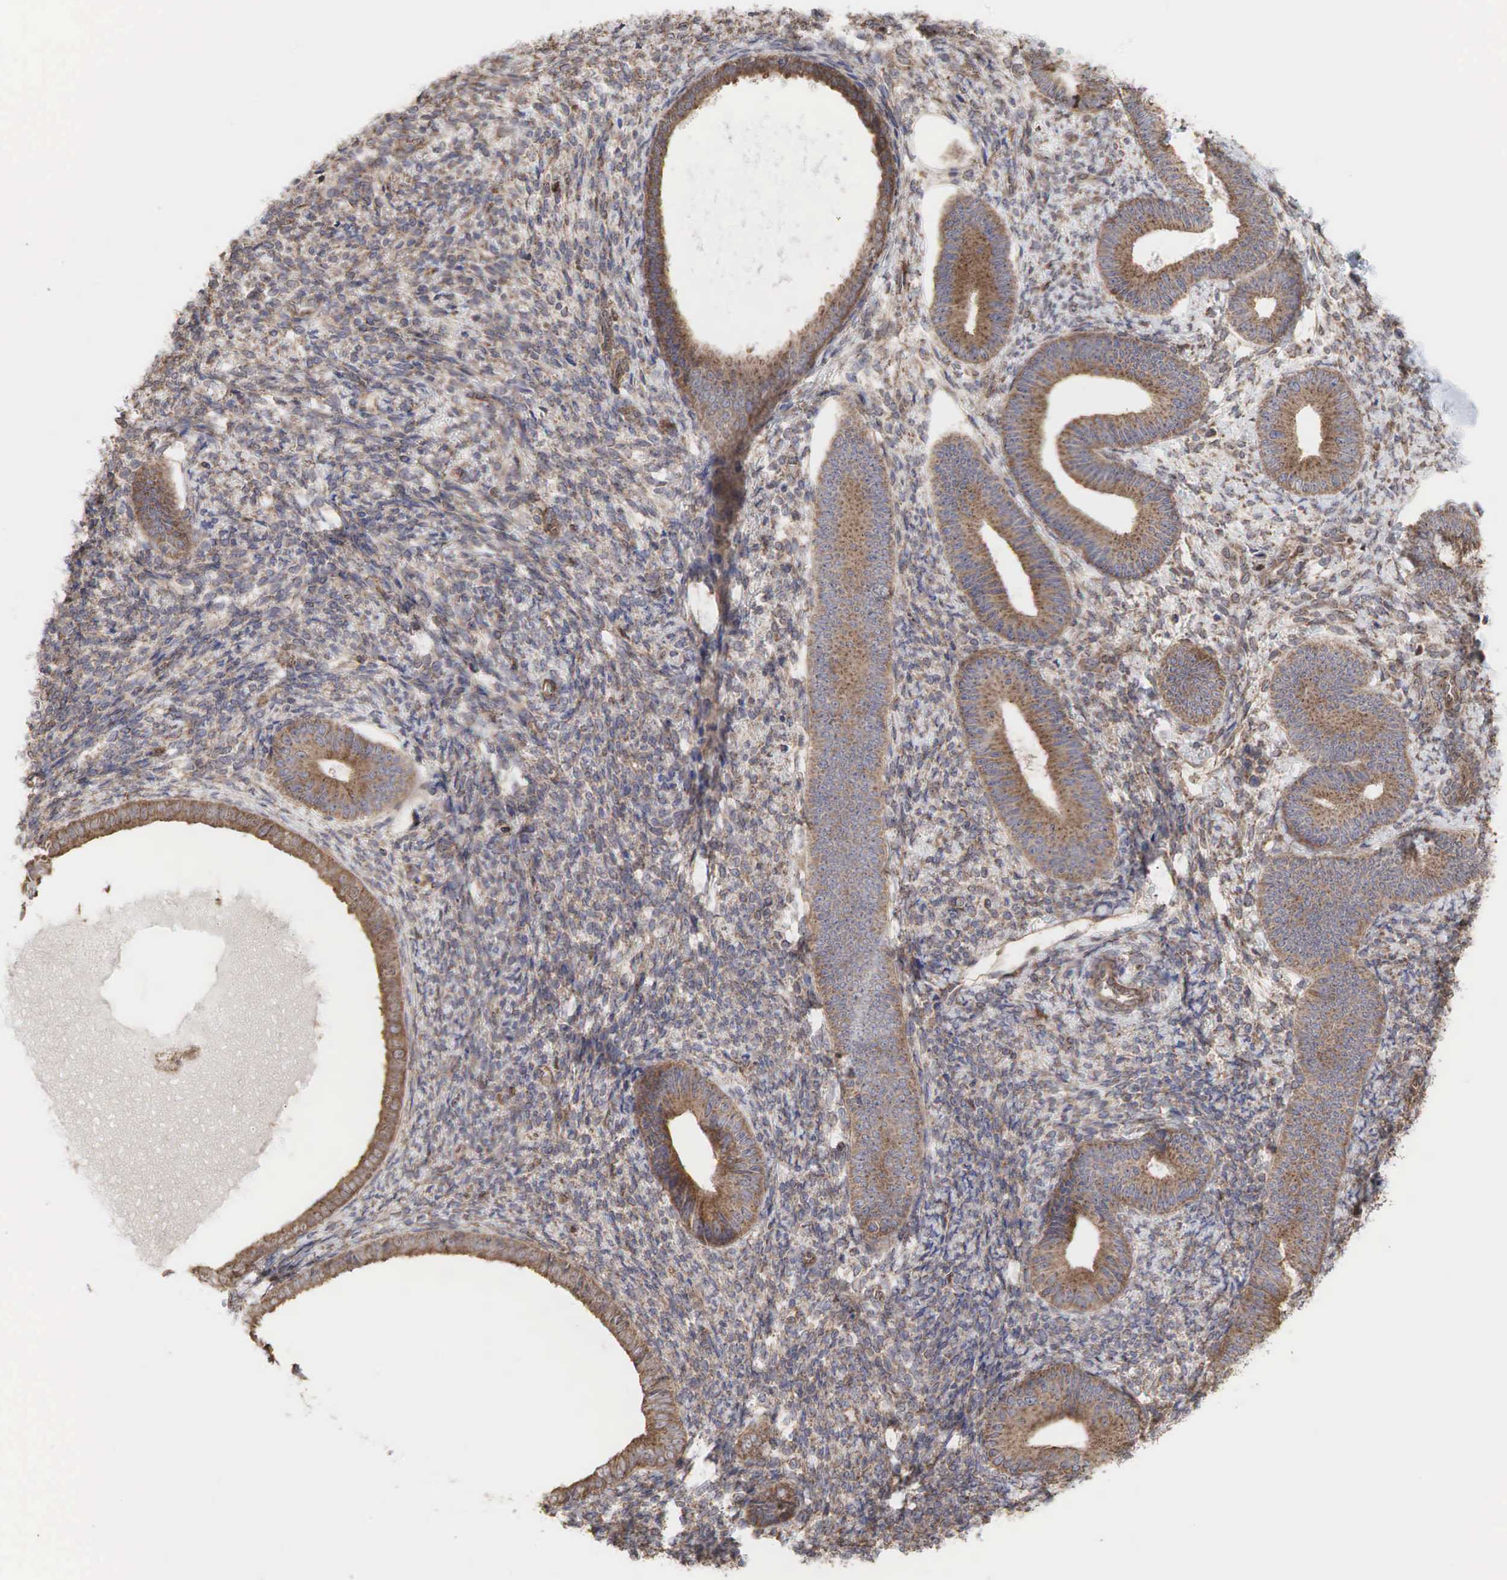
{"staining": {"intensity": "weak", "quantity": ">75%", "location": "cytoplasmic/membranous"}, "tissue": "endometrium", "cell_type": "Cells in endometrial stroma", "image_type": "normal", "snomed": [{"axis": "morphology", "description": "Normal tissue, NOS"}, {"axis": "topography", "description": "Endometrium"}], "caption": "About >75% of cells in endometrial stroma in normal endometrium display weak cytoplasmic/membranous protein positivity as visualized by brown immunohistochemical staining.", "gene": "PABPC5", "patient": {"sex": "female", "age": 82}}